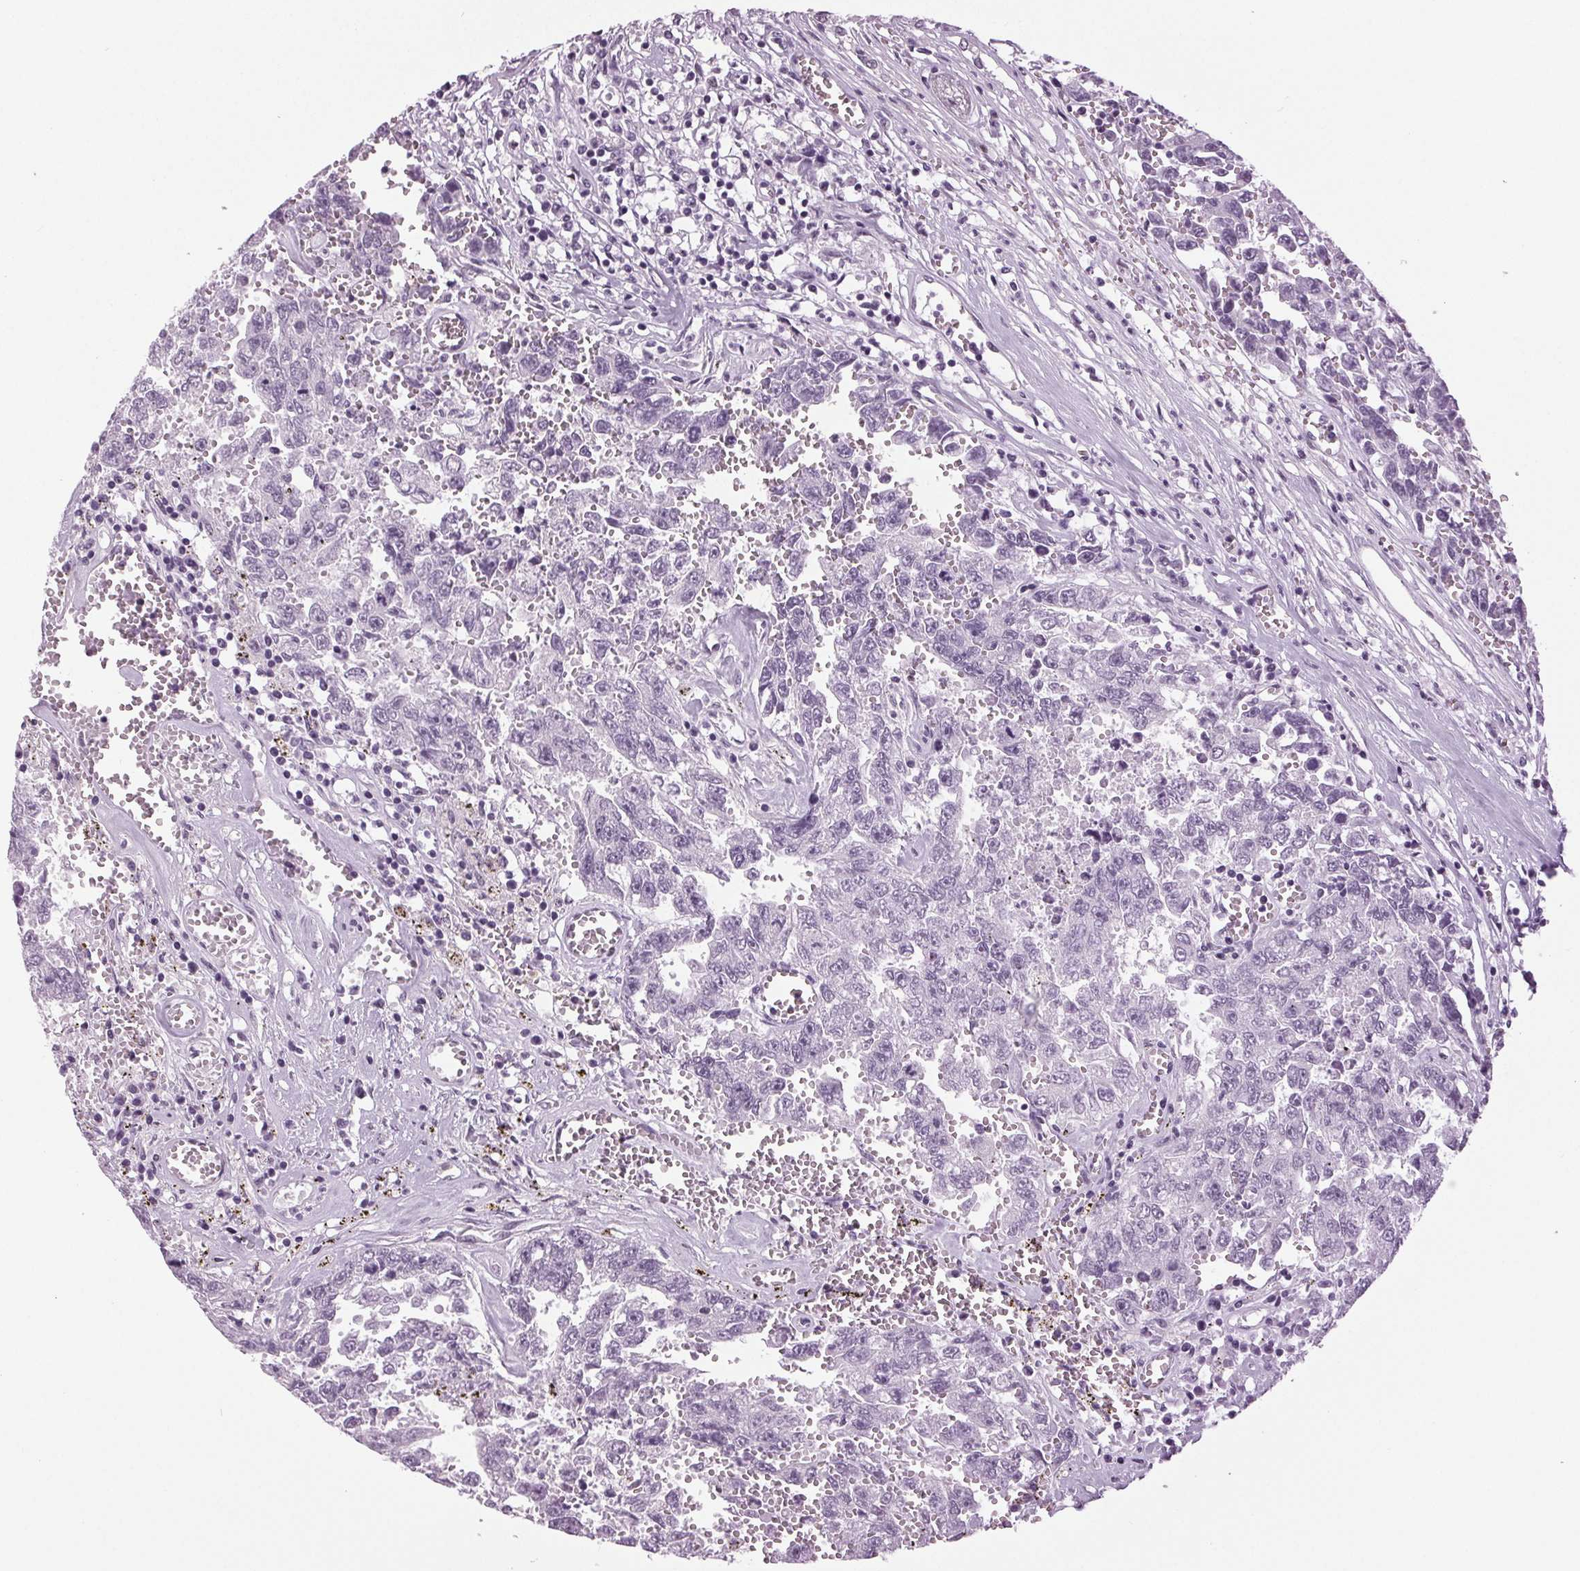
{"staining": {"intensity": "negative", "quantity": "none", "location": "none"}, "tissue": "testis cancer", "cell_type": "Tumor cells", "image_type": "cancer", "snomed": [{"axis": "morphology", "description": "Carcinoma, Embryonal, NOS"}, {"axis": "topography", "description": "Testis"}], "caption": "An IHC photomicrograph of testis cancer is shown. There is no staining in tumor cells of testis cancer.", "gene": "DNAH12", "patient": {"sex": "male", "age": 36}}